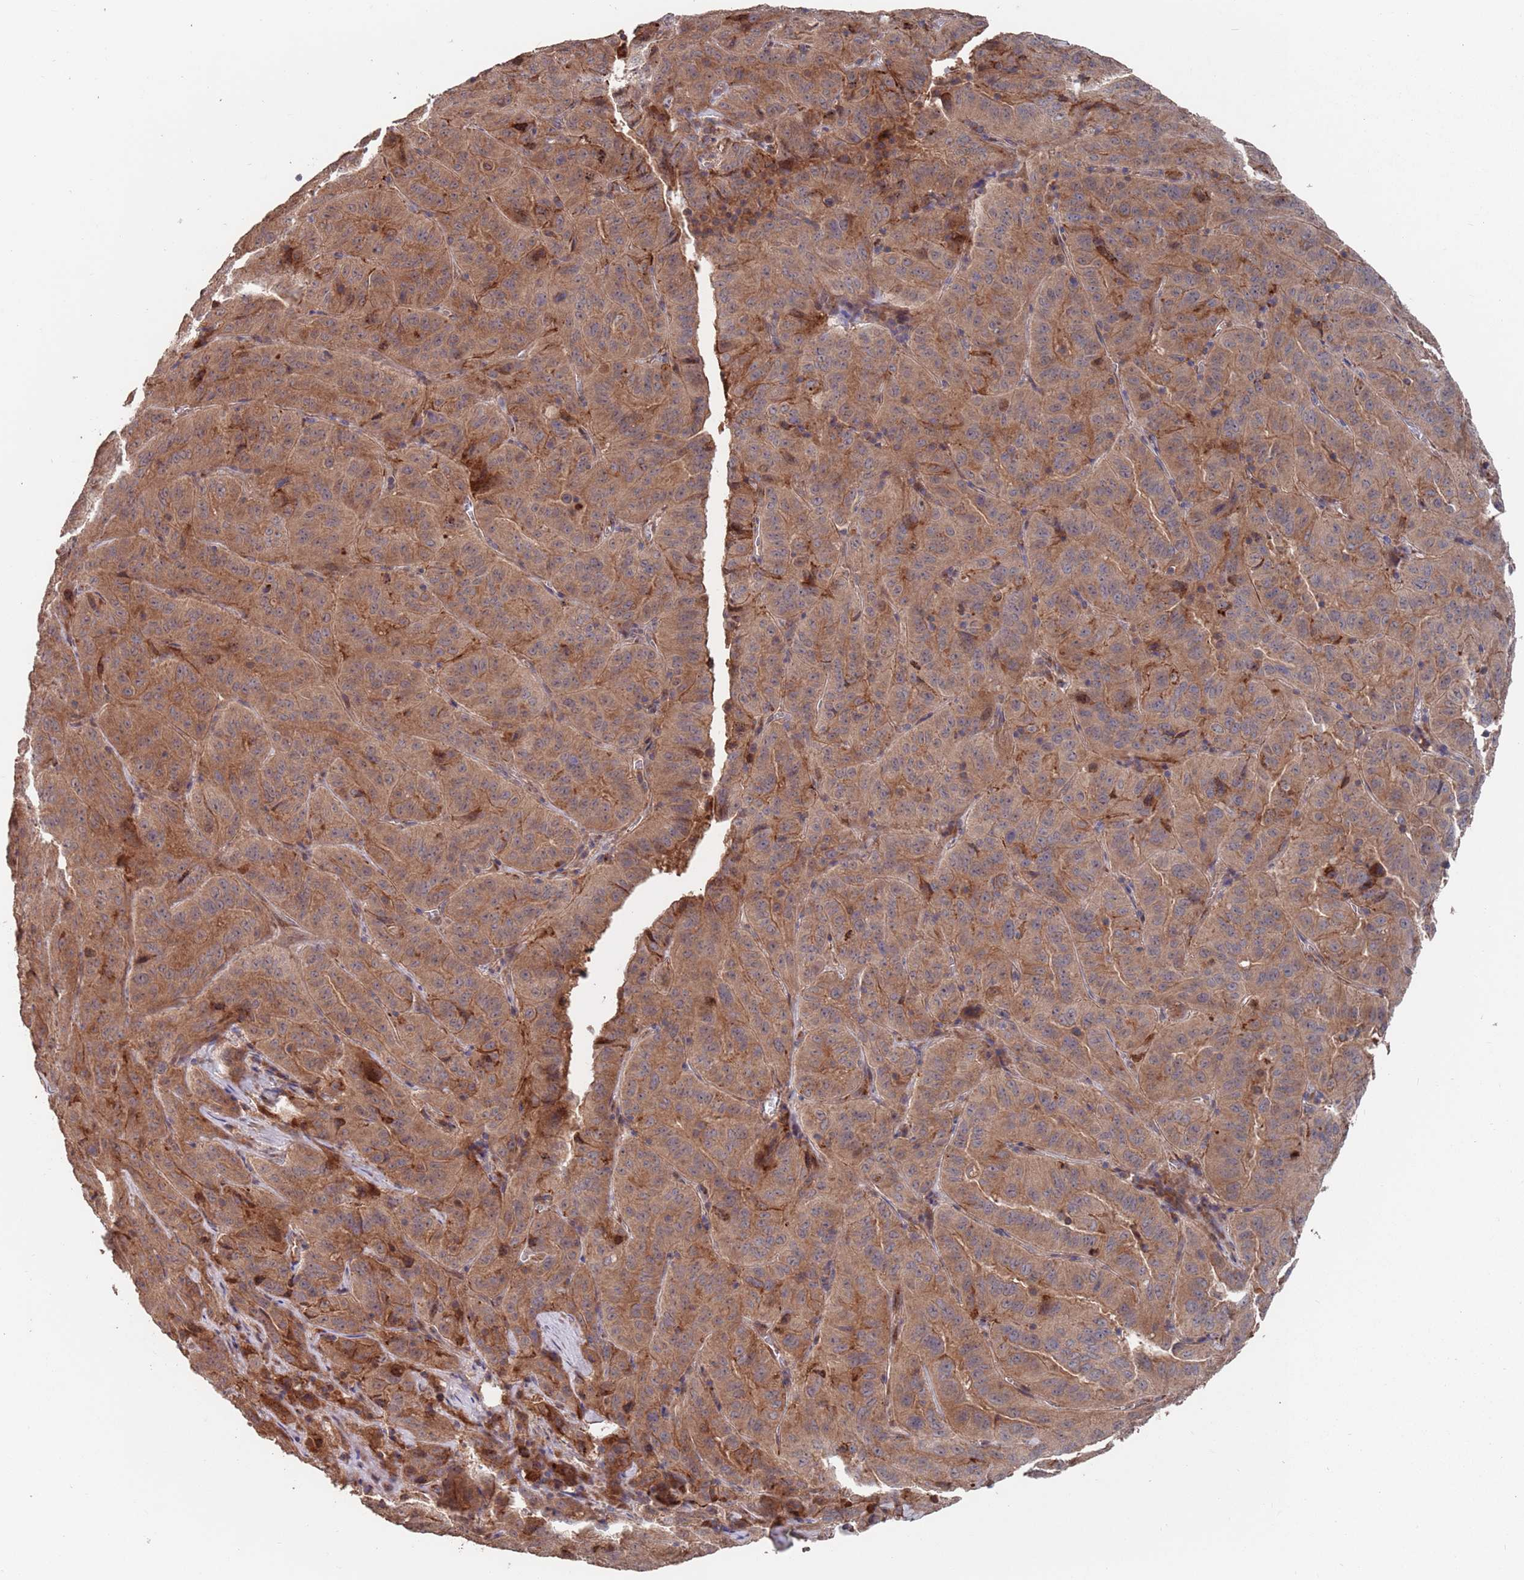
{"staining": {"intensity": "moderate", "quantity": ">75%", "location": "cytoplasmic/membranous"}, "tissue": "pancreatic cancer", "cell_type": "Tumor cells", "image_type": "cancer", "snomed": [{"axis": "morphology", "description": "Adenocarcinoma, NOS"}, {"axis": "topography", "description": "Pancreas"}], "caption": "DAB immunohistochemical staining of pancreatic adenocarcinoma exhibits moderate cytoplasmic/membranous protein expression in approximately >75% of tumor cells.", "gene": "UNC45A", "patient": {"sex": "male", "age": 63}}